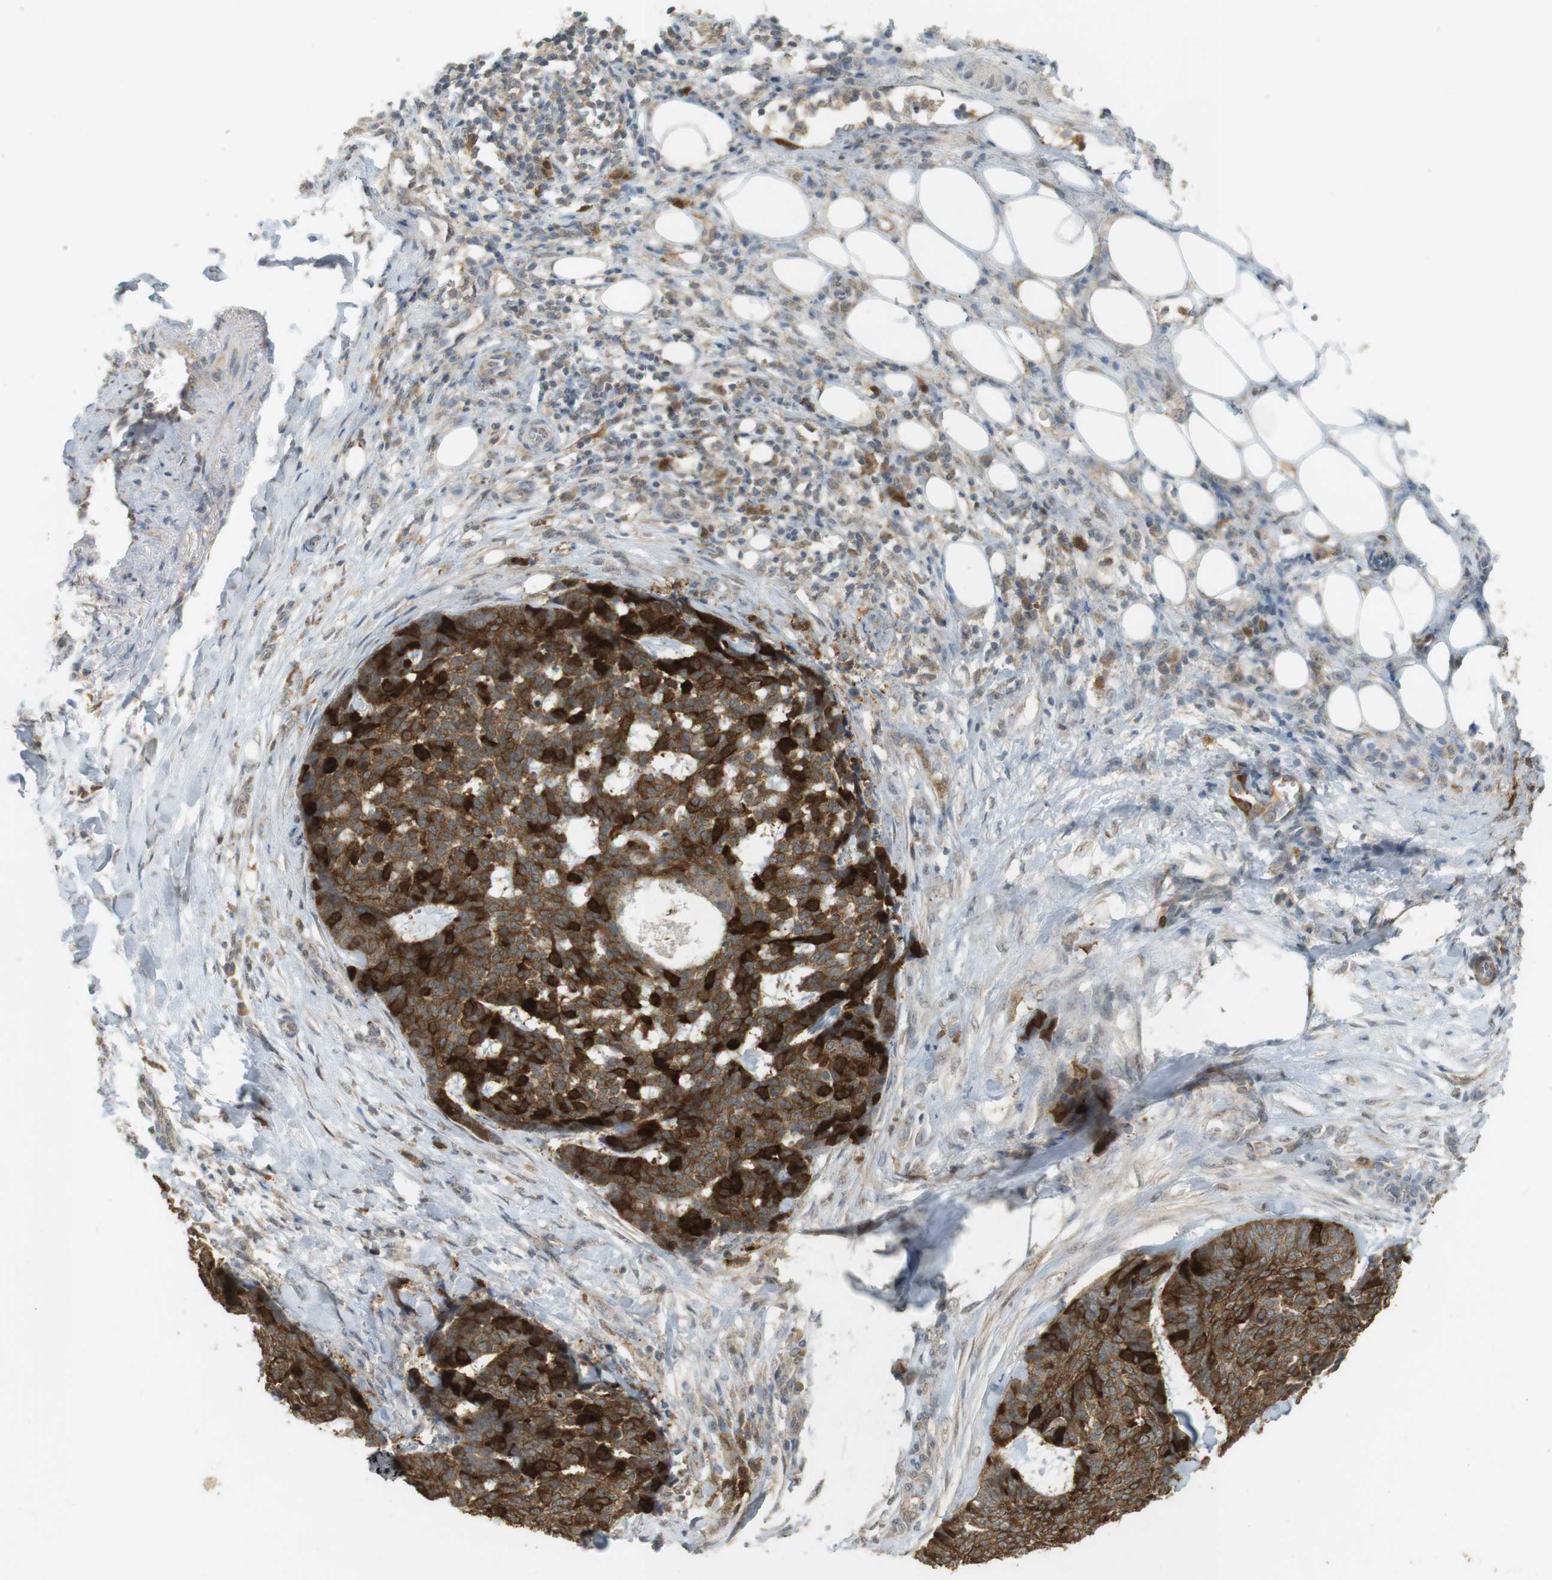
{"staining": {"intensity": "strong", "quantity": "<25%", "location": "cytoplasmic/membranous"}, "tissue": "skin cancer", "cell_type": "Tumor cells", "image_type": "cancer", "snomed": [{"axis": "morphology", "description": "Basal cell carcinoma"}, {"axis": "topography", "description": "Skin"}], "caption": "Skin basal cell carcinoma stained with immunohistochemistry (IHC) displays strong cytoplasmic/membranous positivity in about <25% of tumor cells.", "gene": "TTK", "patient": {"sex": "male", "age": 84}}